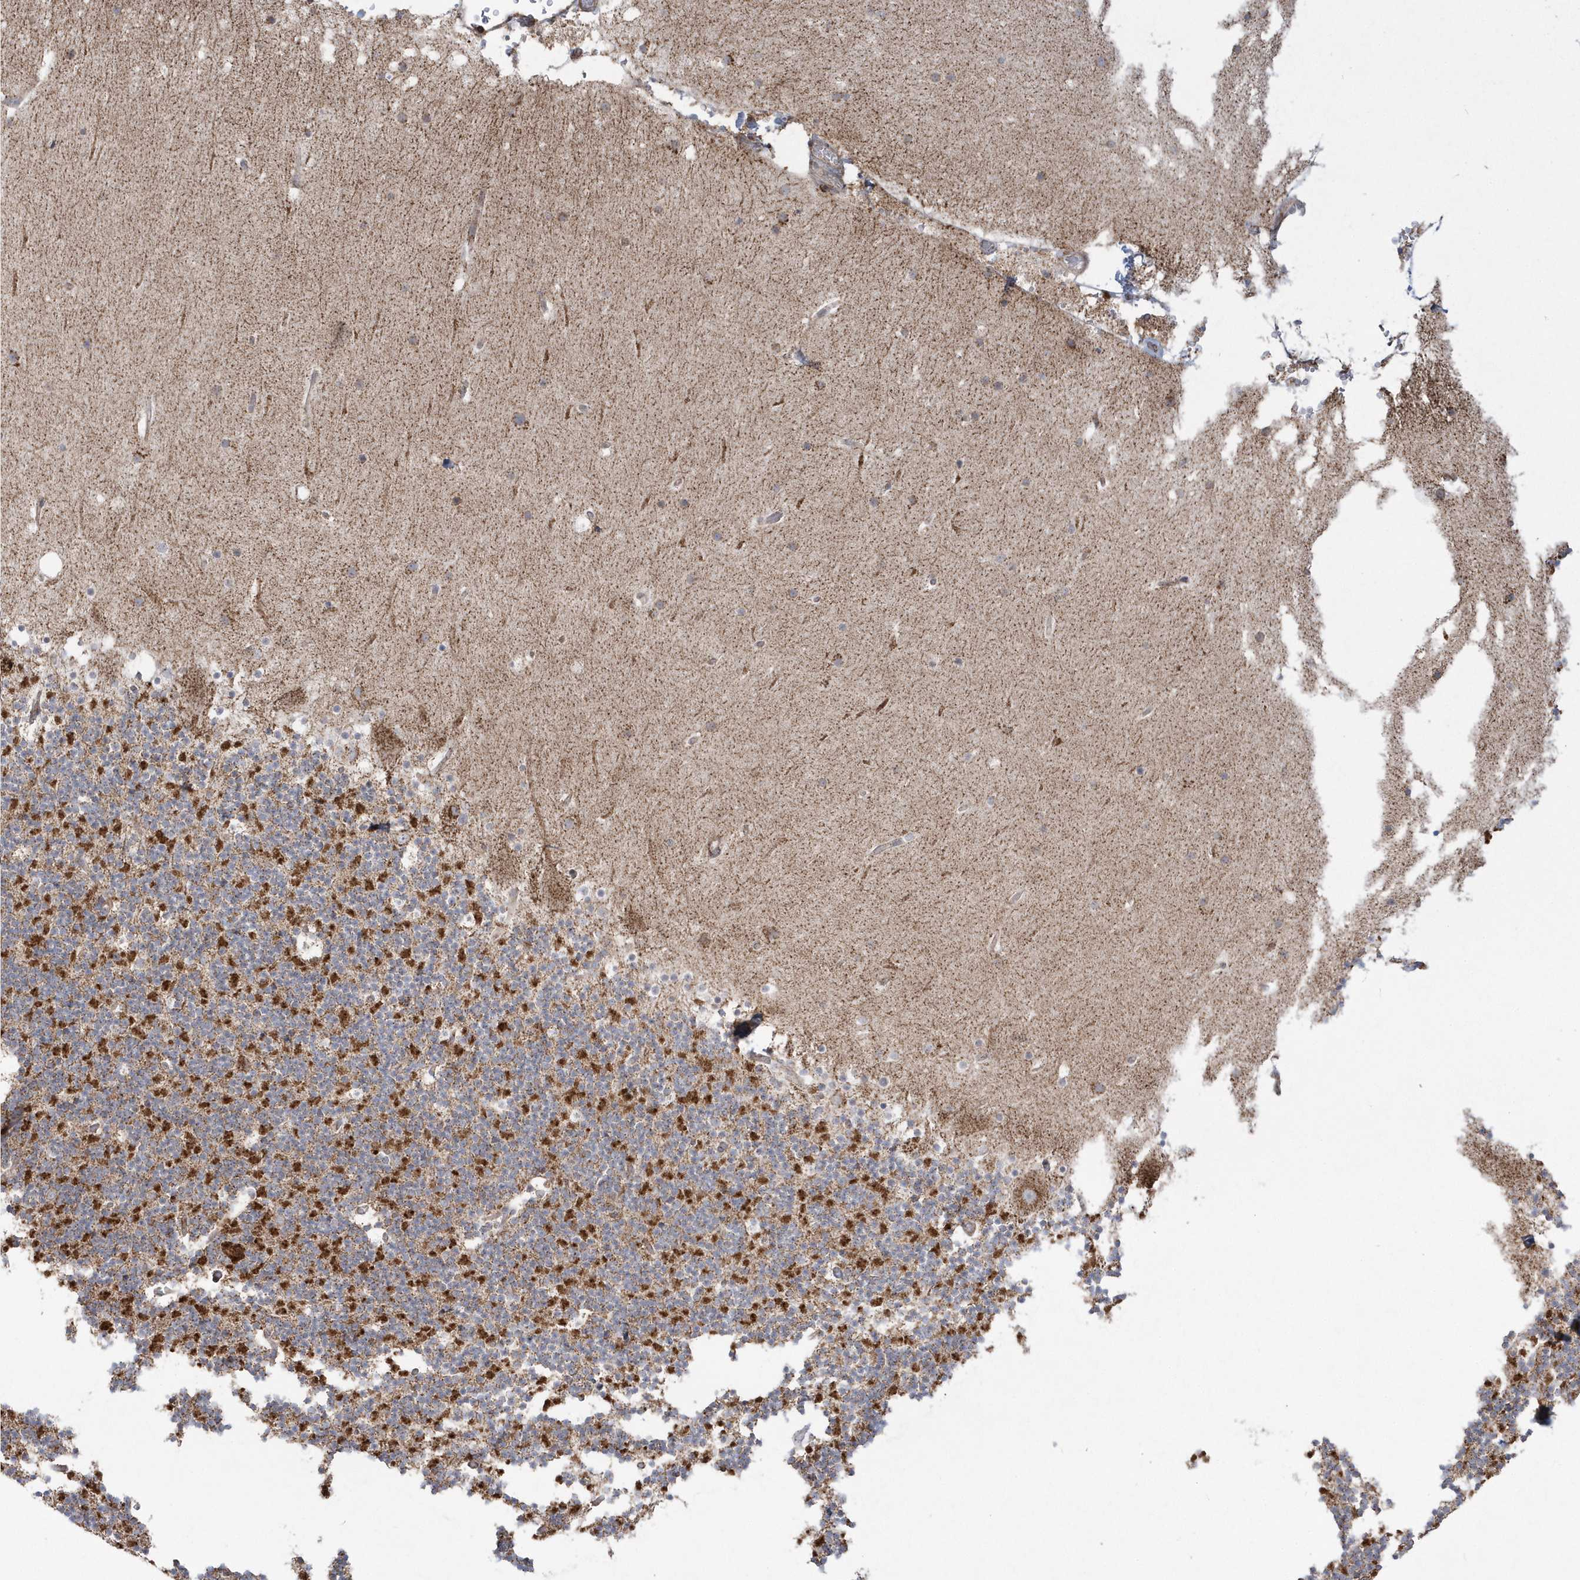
{"staining": {"intensity": "moderate", "quantity": ">75%", "location": "cytoplasmic/membranous"}, "tissue": "cerebellum", "cell_type": "Cells in granular layer", "image_type": "normal", "snomed": [{"axis": "morphology", "description": "Normal tissue, NOS"}, {"axis": "topography", "description": "Cerebellum"}], "caption": "The immunohistochemical stain highlights moderate cytoplasmic/membranous positivity in cells in granular layer of normal cerebellum.", "gene": "SH3BP2", "patient": {"sex": "male", "age": 57}}